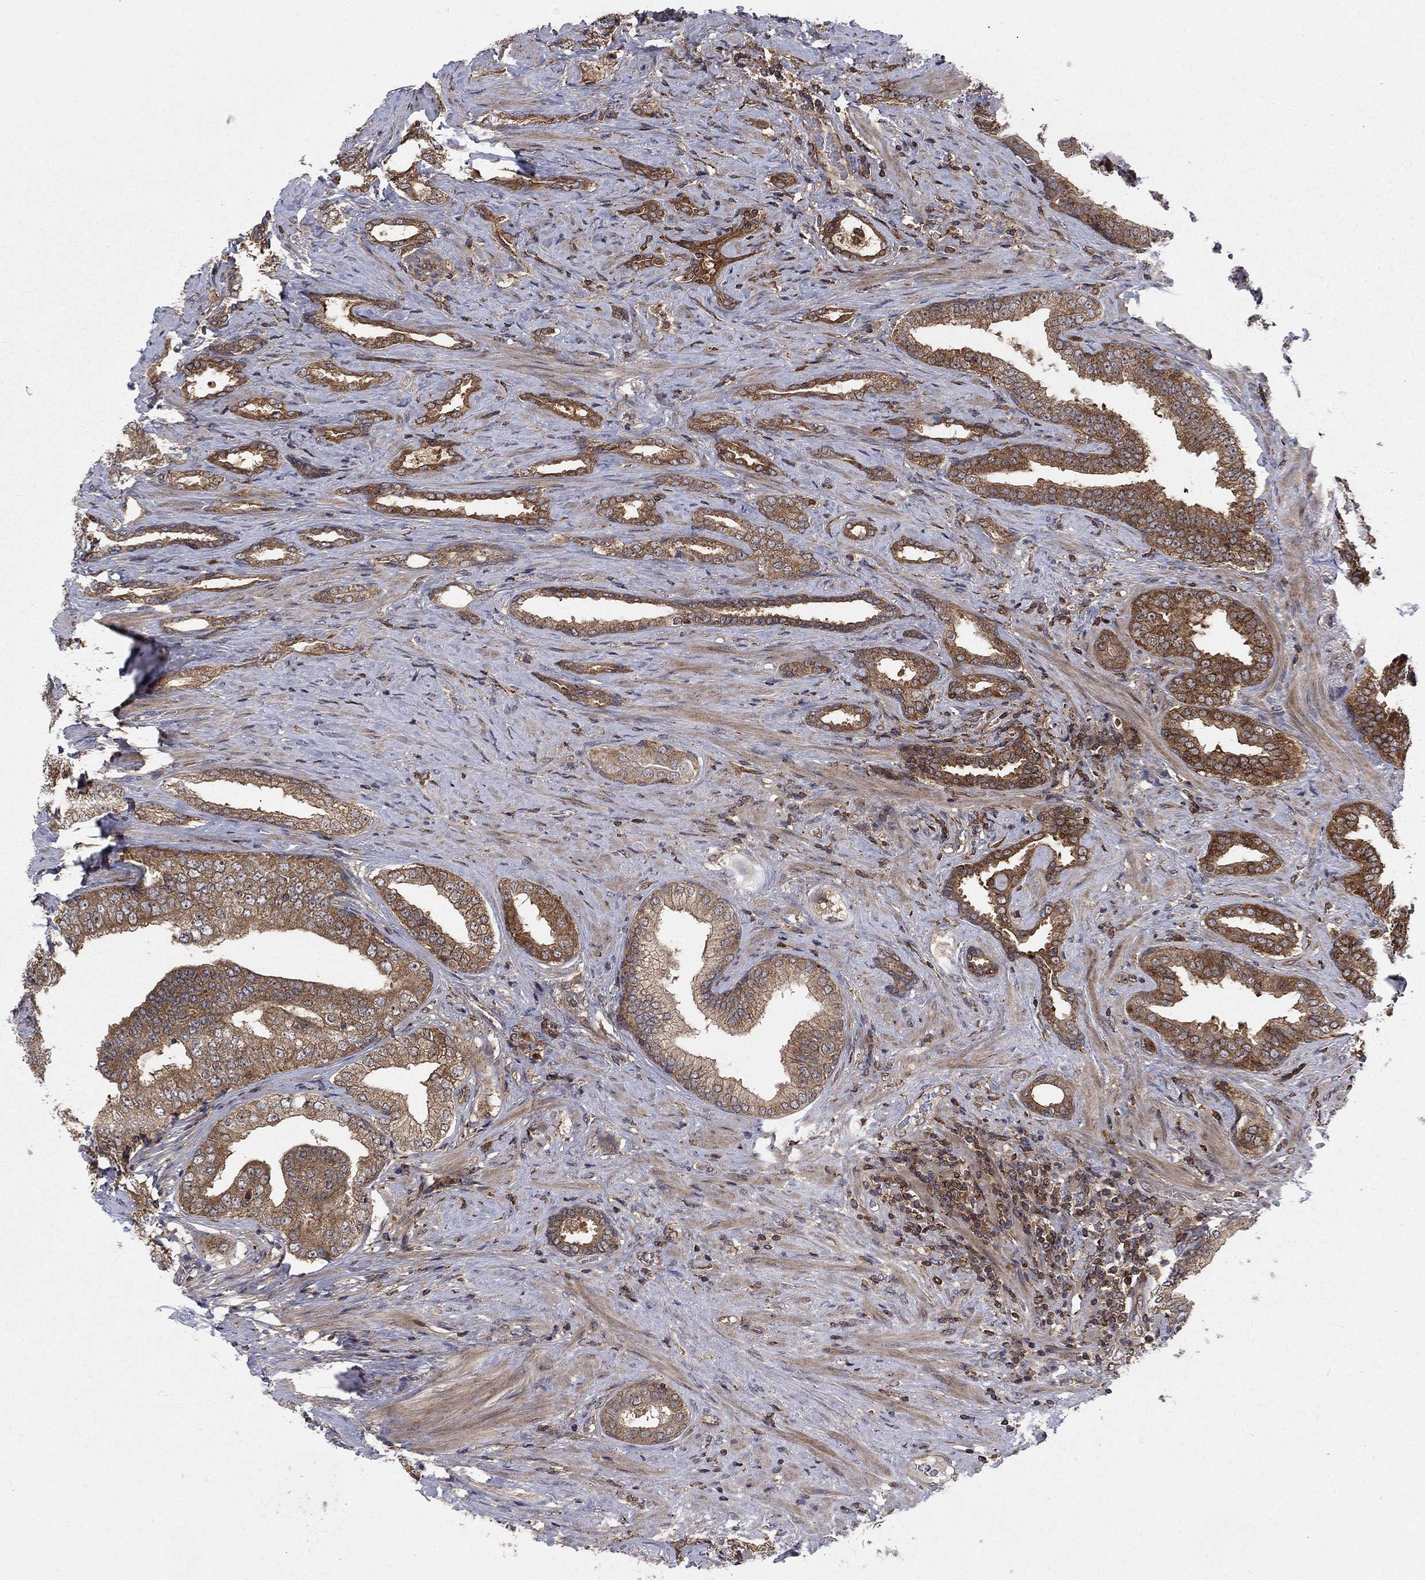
{"staining": {"intensity": "moderate", "quantity": ">75%", "location": "cytoplasmic/membranous"}, "tissue": "prostate cancer", "cell_type": "Tumor cells", "image_type": "cancer", "snomed": [{"axis": "morphology", "description": "Adenocarcinoma, Low grade"}, {"axis": "topography", "description": "Prostate and seminal vesicle, NOS"}], "caption": "Prostate cancer stained with a brown dye exhibits moderate cytoplasmic/membranous positive staining in about >75% of tumor cells.", "gene": "IFI35", "patient": {"sex": "male", "age": 61}}